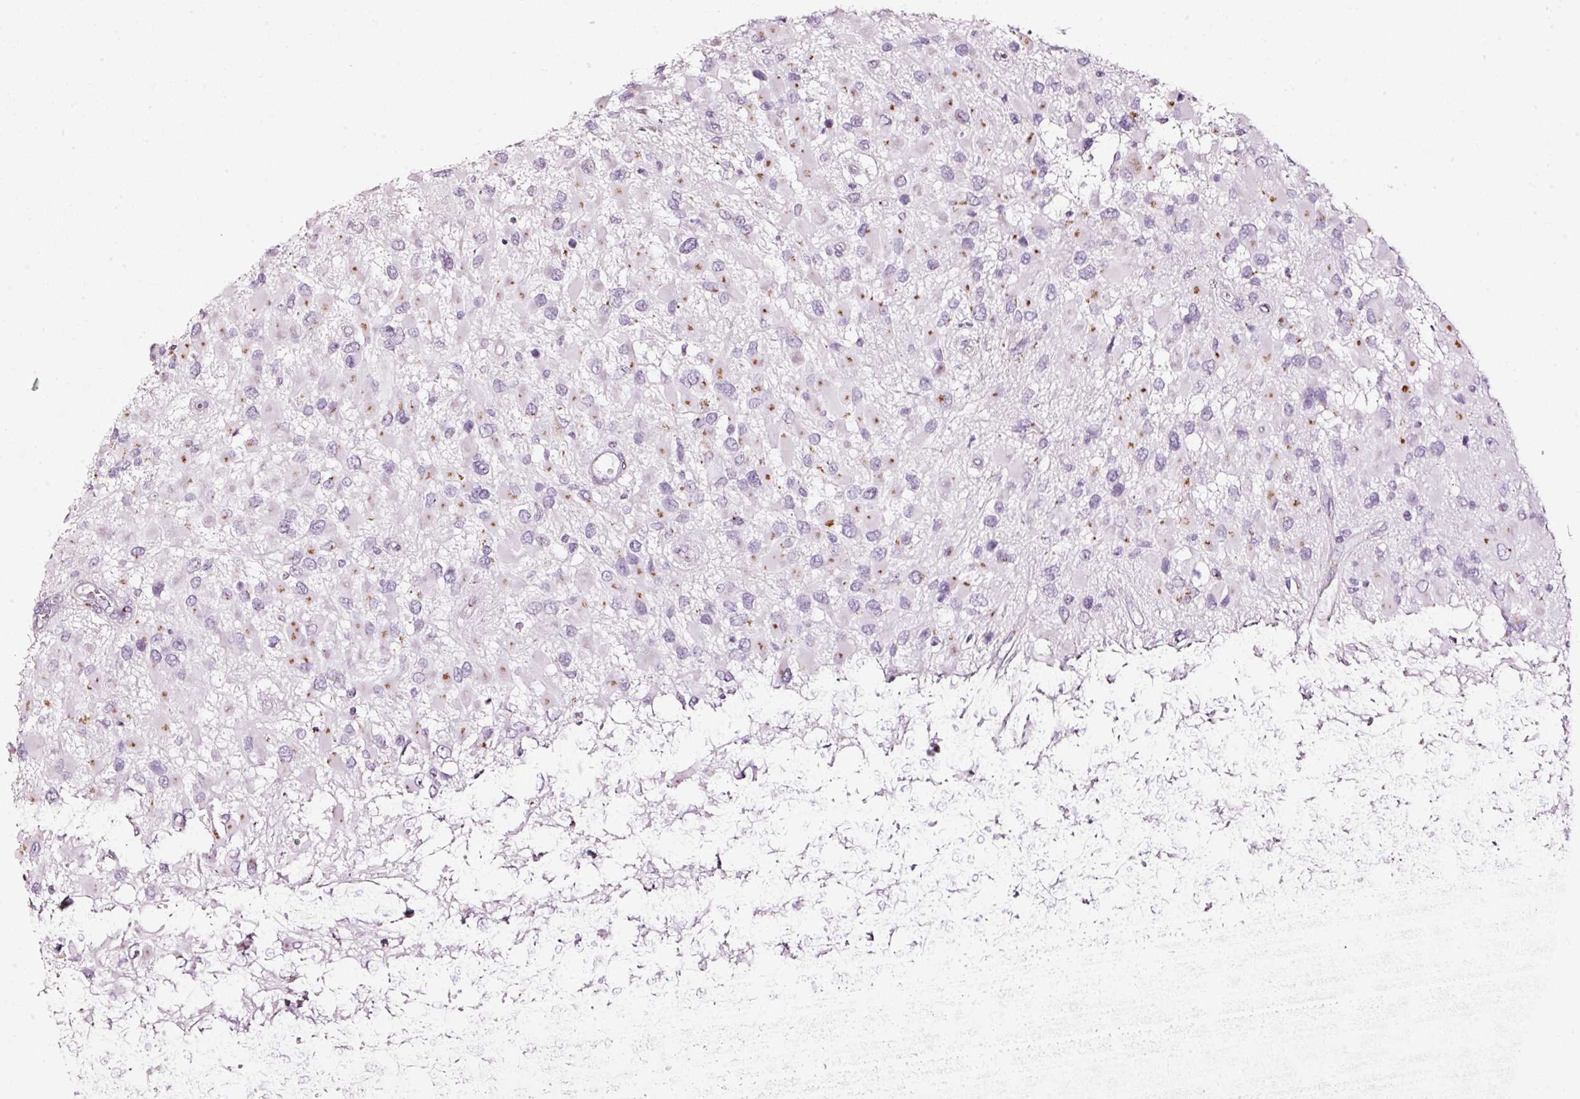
{"staining": {"intensity": "moderate", "quantity": "<25%", "location": "cytoplasmic/membranous"}, "tissue": "glioma", "cell_type": "Tumor cells", "image_type": "cancer", "snomed": [{"axis": "morphology", "description": "Glioma, malignant, High grade"}, {"axis": "topography", "description": "Brain"}], "caption": "Malignant glioma (high-grade) stained for a protein (brown) displays moderate cytoplasmic/membranous positive positivity in approximately <25% of tumor cells.", "gene": "SDF4", "patient": {"sex": "male", "age": 53}}